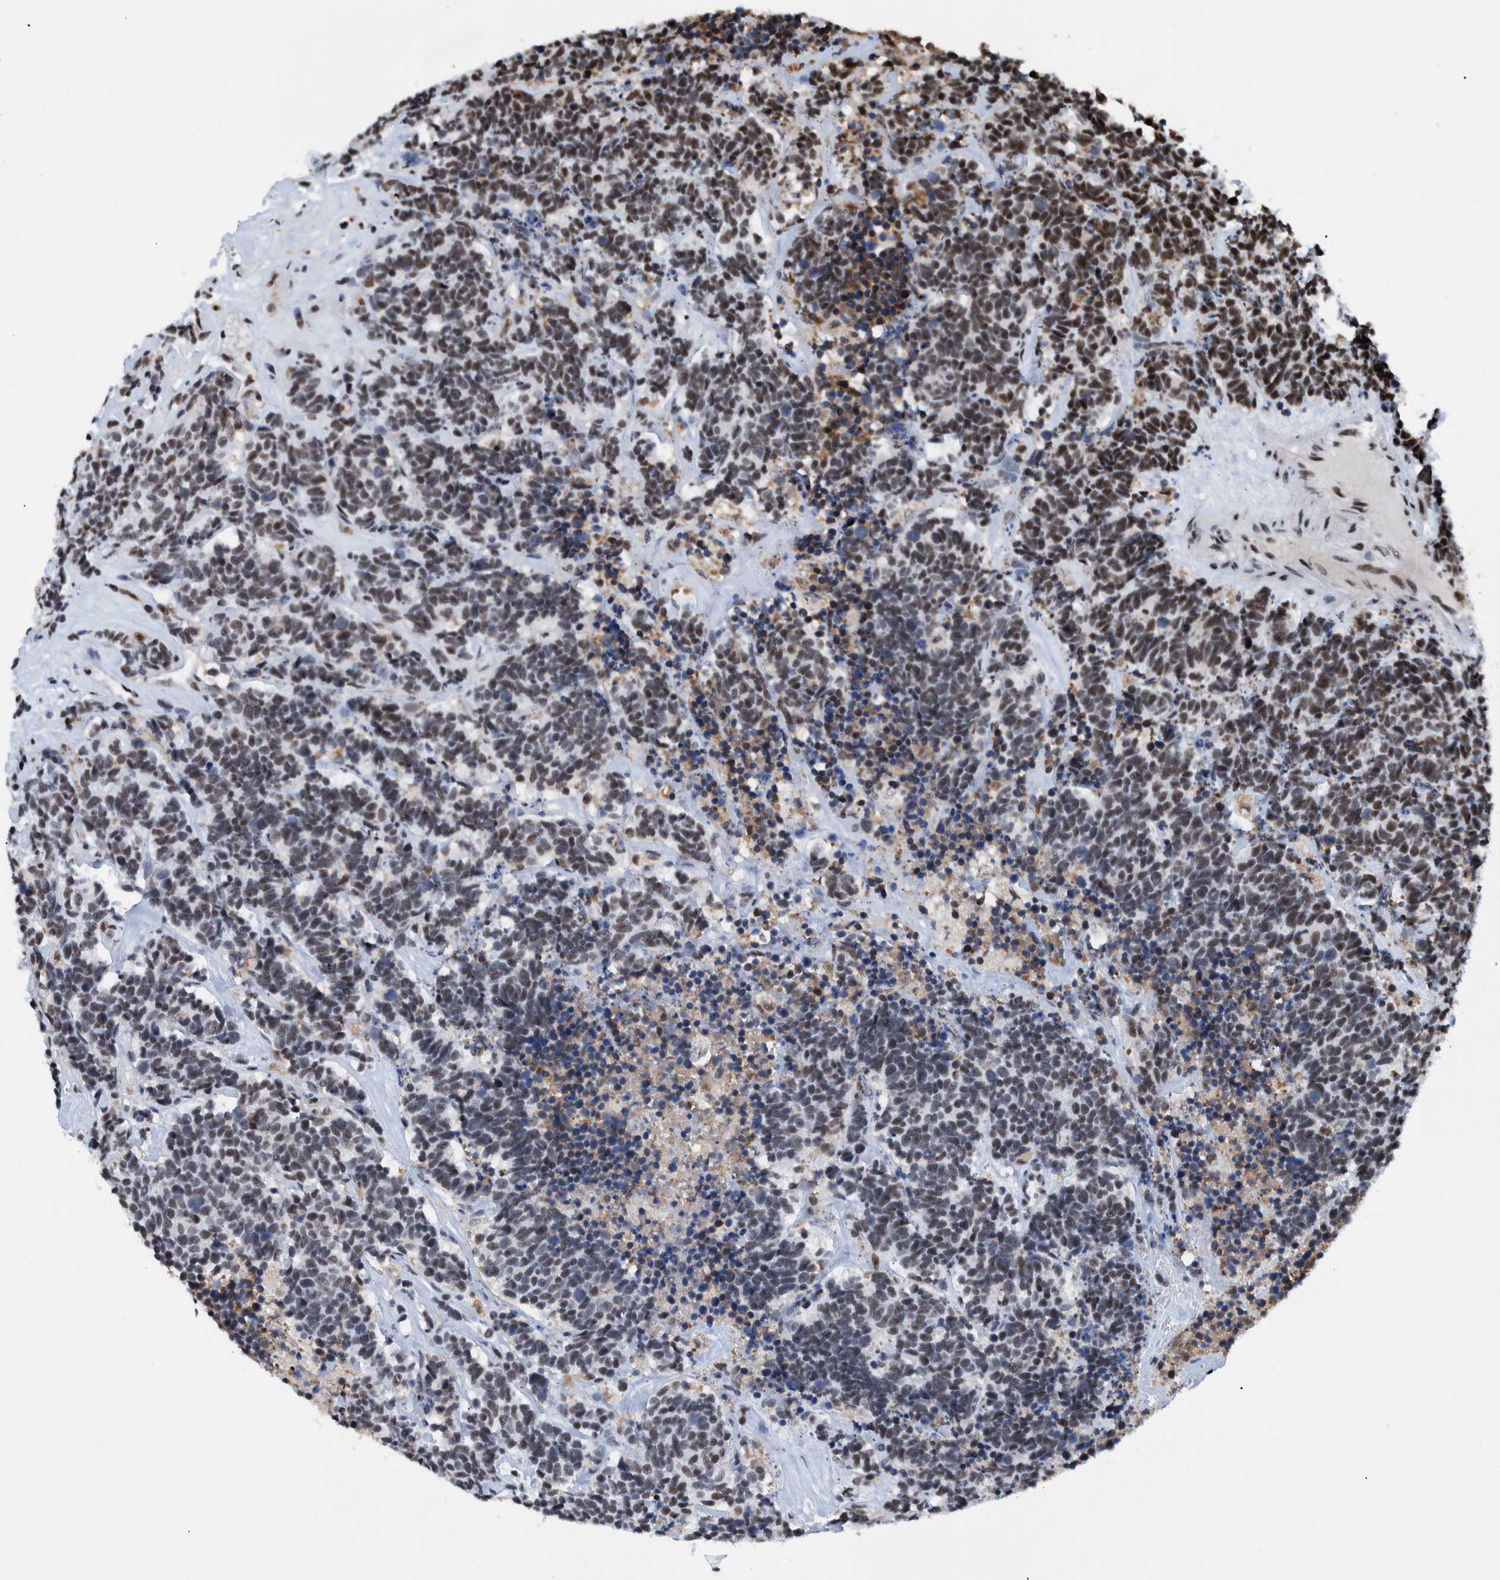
{"staining": {"intensity": "moderate", "quantity": ">75%", "location": "nuclear"}, "tissue": "carcinoid", "cell_type": "Tumor cells", "image_type": "cancer", "snomed": [{"axis": "morphology", "description": "Carcinoma, NOS"}, {"axis": "morphology", "description": "Carcinoid, malignant, NOS"}, {"axis": "topography", "description": "Urinary bladder"}], "caption": "Protein positivity by immunohistochemistry (IHC) reveals moderate nuclear expression in approximately >75% of tumor cells in carcinoid (malignant).", "gene": "EFTUD2", "patient": {"sex": "male", "age": 57}}